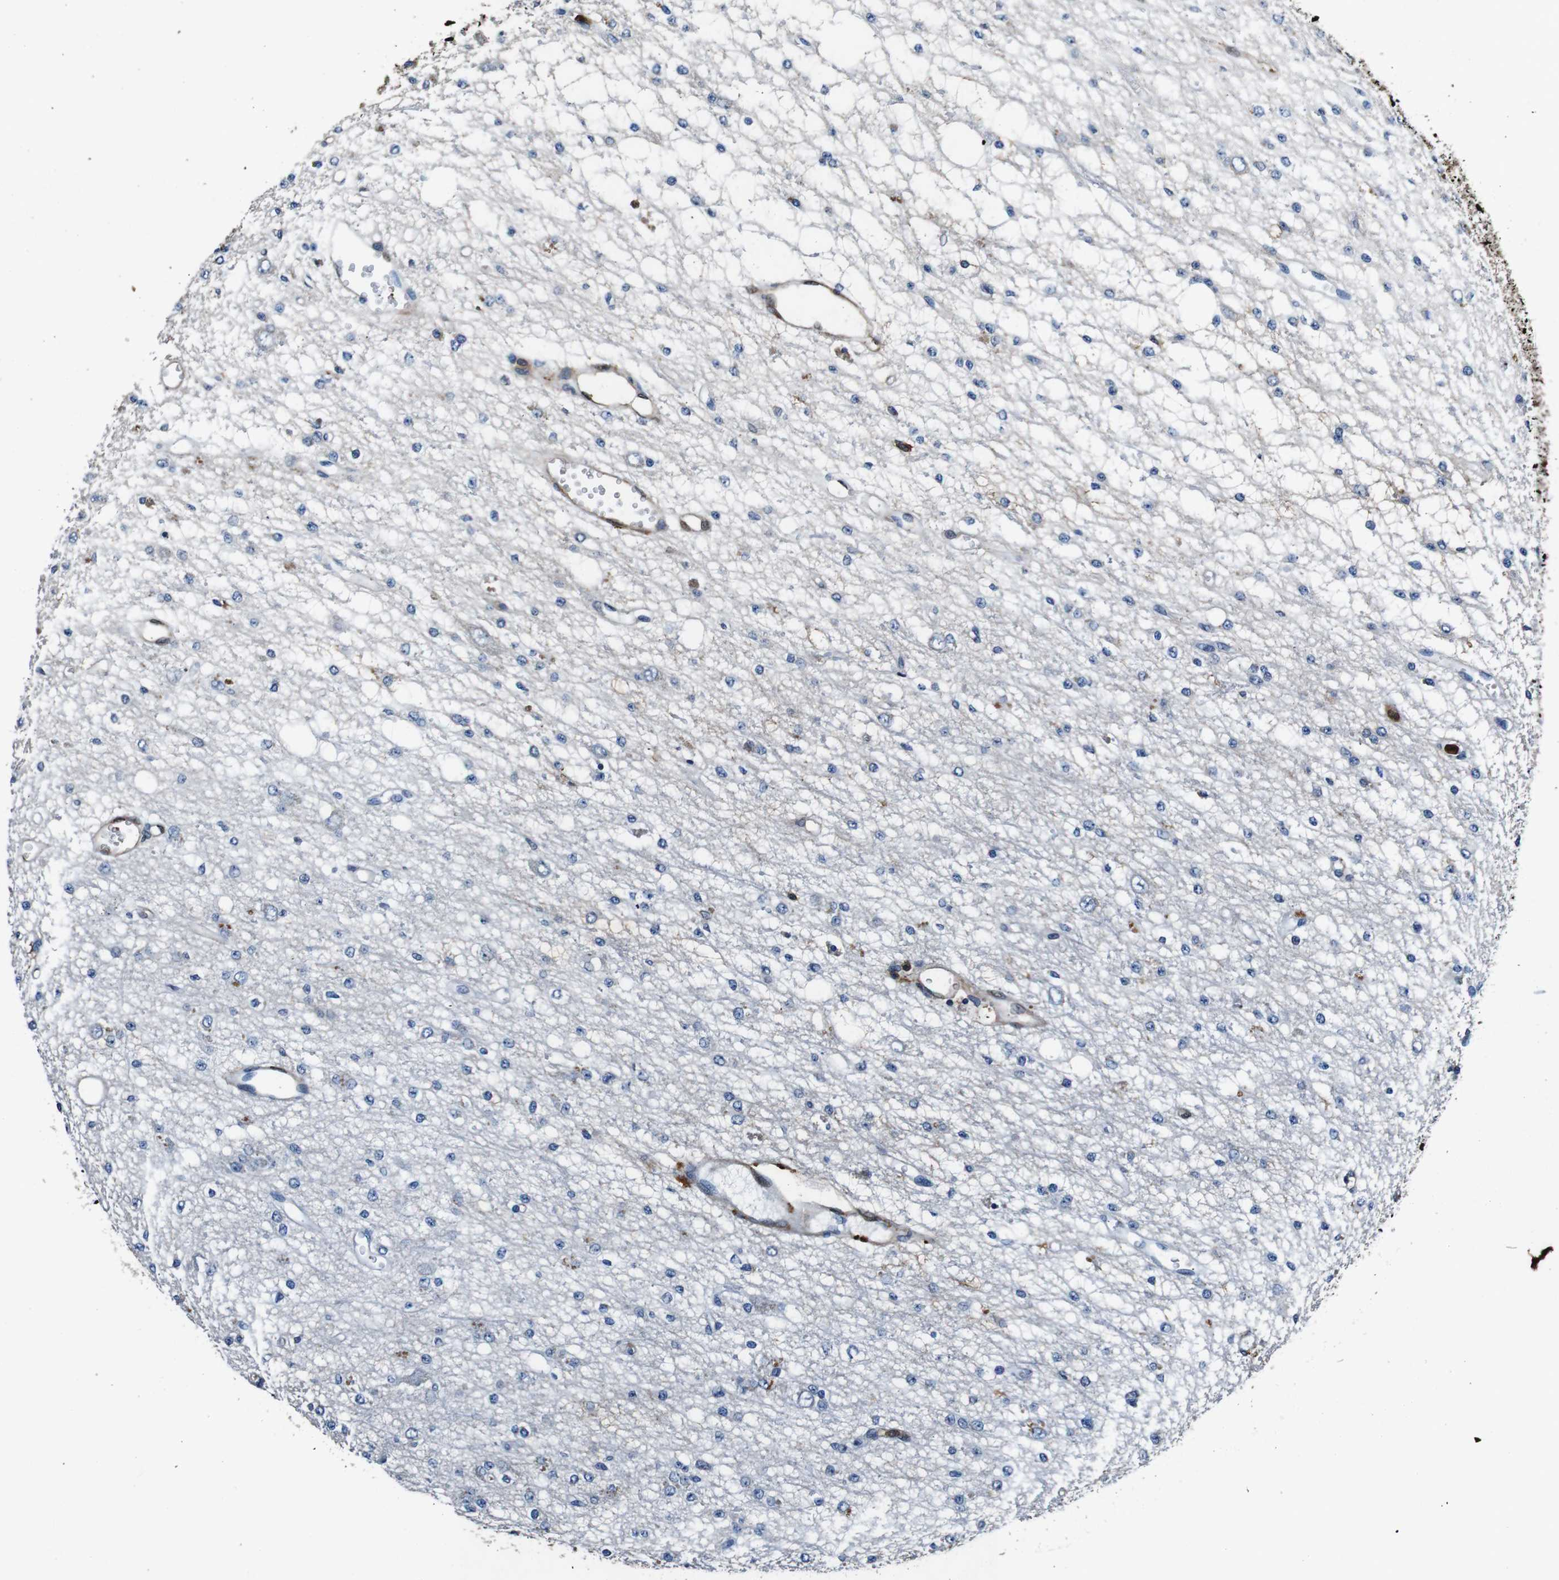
{"staining": {"intensity": "negative", "quantity": "none", "location": "none"}, "tissue": "glioma", "cell_type": "Tumor cells", "image_type": "cancer", "snomed": [{"axis": "morphology", "description": "Glioma, malignant, Low grade"}, {"axis": "topography", "description": "Brain"}], "caption": "Tumor cells are negative for brown protein staining in malignant glioma (low-grade).", "gene": "ANXA1", "patient": {"sex": "male", "age": 38}}